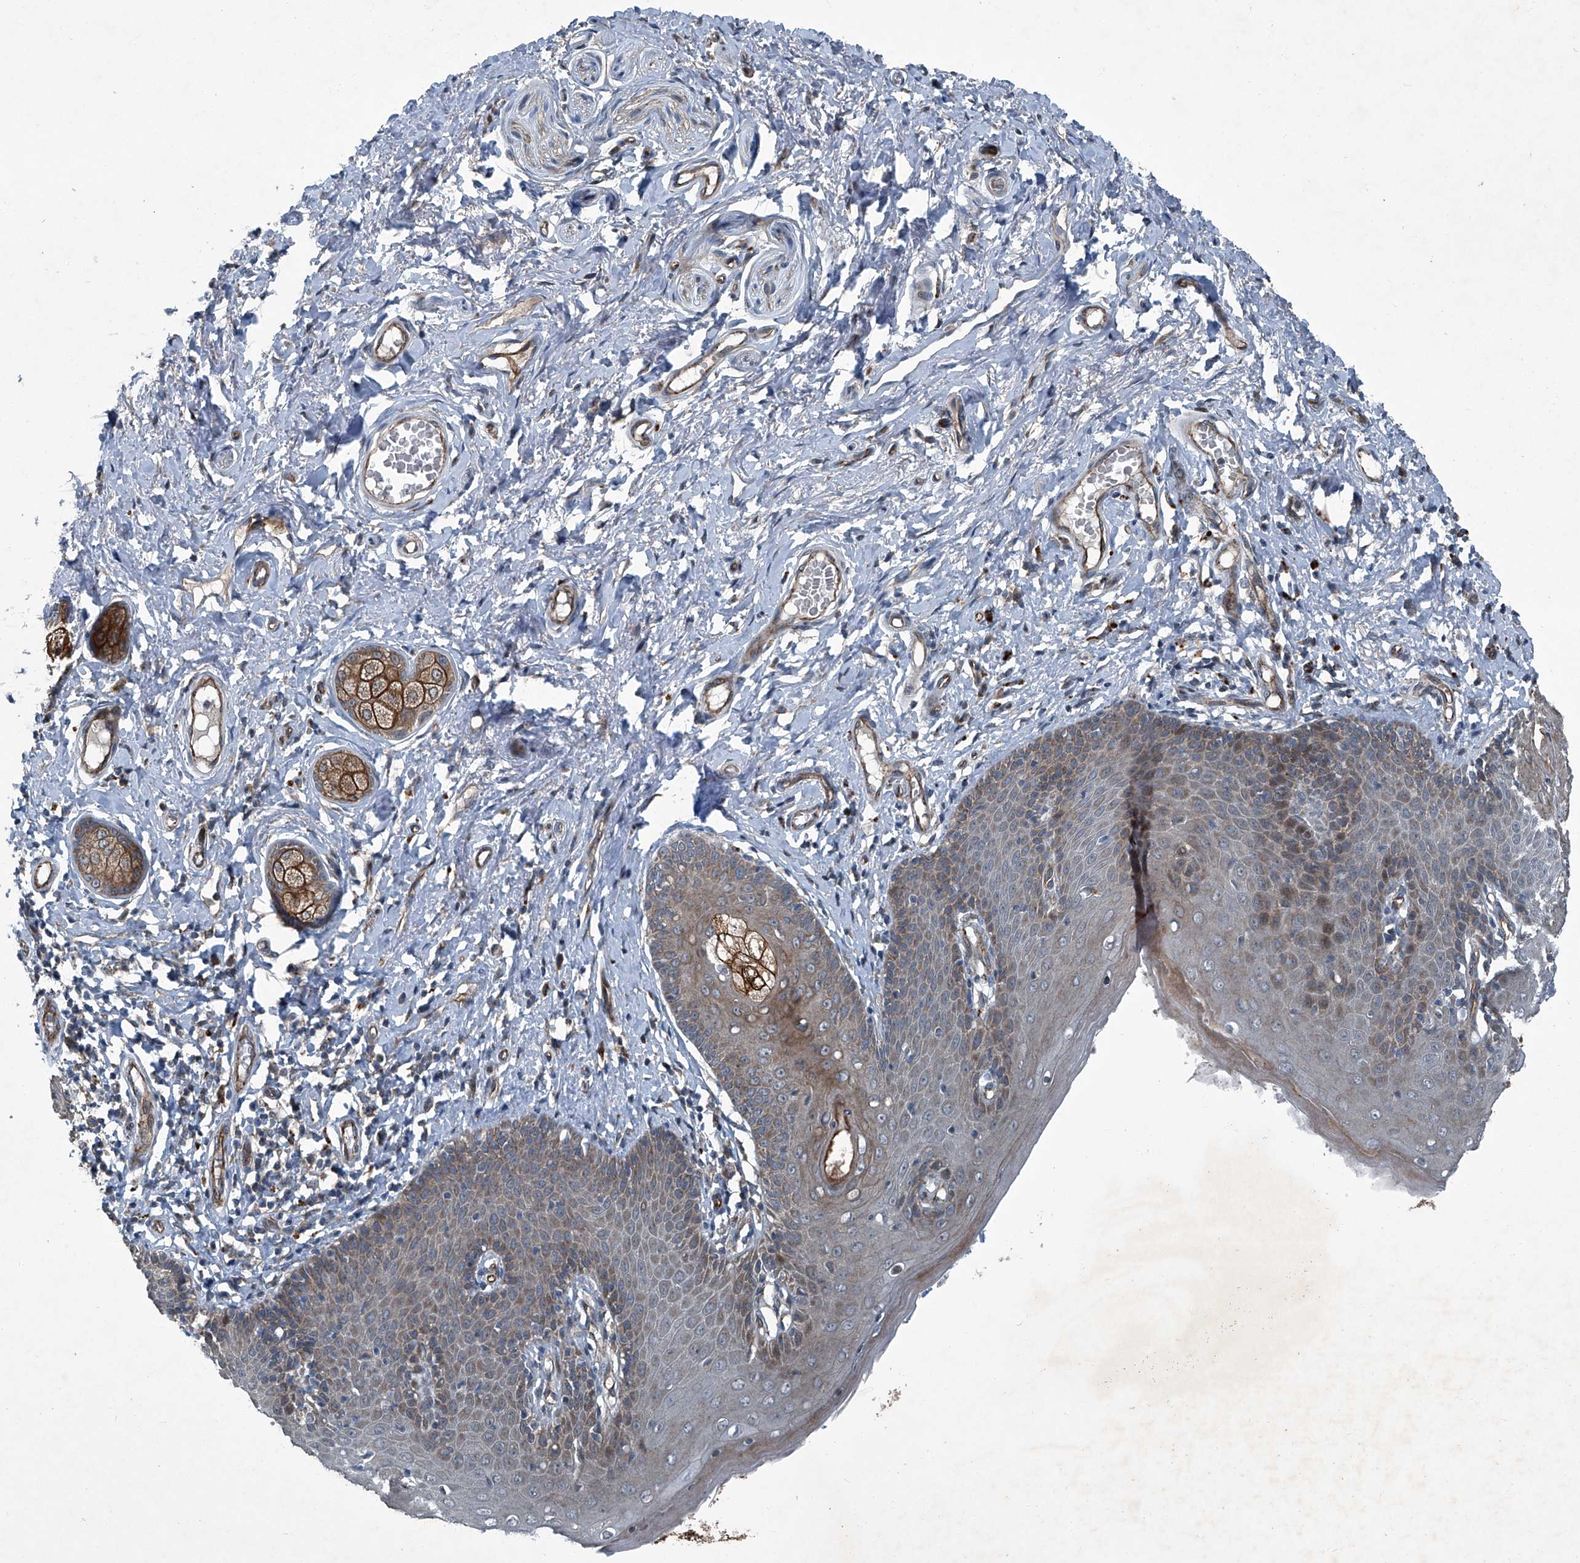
{"staining": {"intensity": "moderate", "quantity": "<25%", "location": "cytoplasmic/membranous"}, "tissue": "skin", "cell_type": "Epidermal cells", "image_type": "normal", "snomed": [{"axis": "morphology", "description": "Normal tissue, NOS"}, {"axis": "topography", "description": "Vulva"}], "caption": "The image demonstrates a brown stain indicating the presence of a protein in the cytoplasmic/membranous of epidermal cells in skin. The protein of interest is shown in brown color, while the nuclei are stained blue.", "gene": "SENP2", "patient": {"sex": "female", "age": 66}}